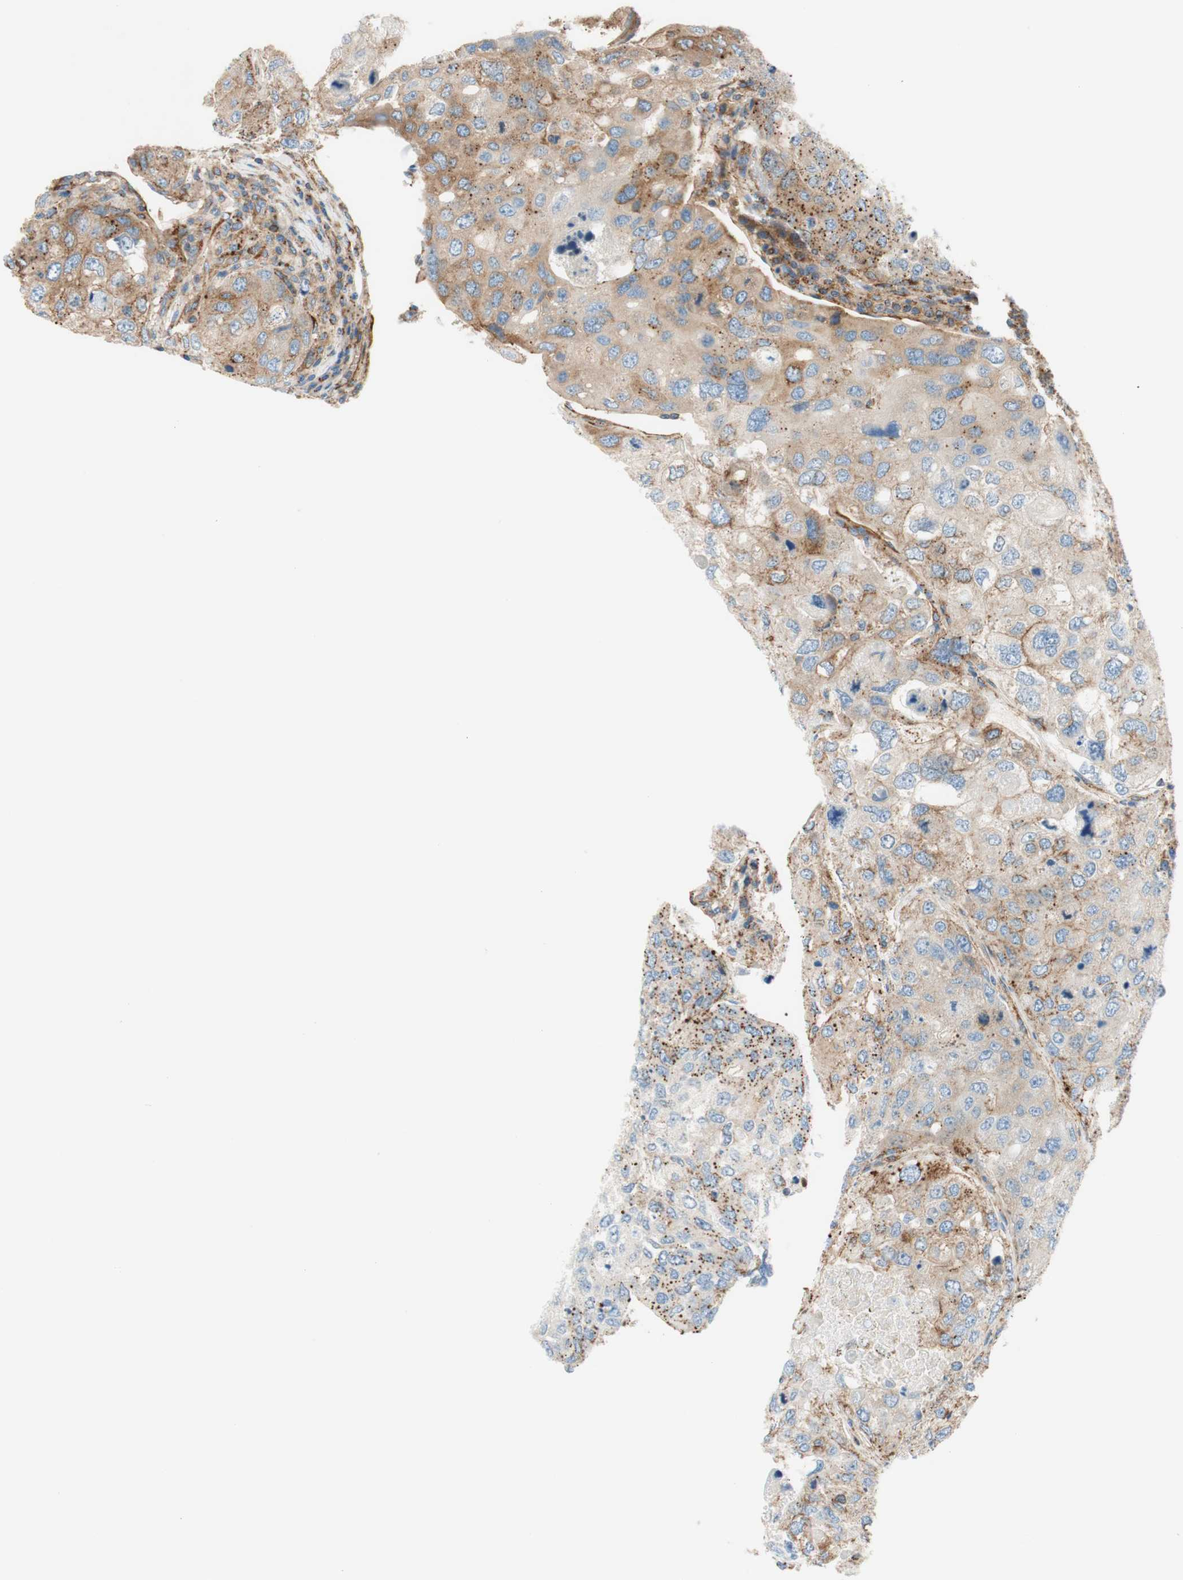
{"staining": {"intensity": "strong", "quantity": "25%-75%", "location": "cytoplasmic/membranous"}, "tissue": "urothelial cancer", "cell_type": "Tumor cells", "image_type": "cancer", "snomed": [{"axis": "morphology", "description": "Urothelial carcinoma, High grade"}, {"axis": "topography", "description": "Lymph node"}, {"axis": "topography", "description": "Urinary bladder"}], "caption": "A histopathology image showing strong cytoplasmic/membranous staining in about 25%-75% of tumor cells in urothelial carcinoma (high-grade), as visualized by brown immunohistochemical staining.", "gene": "VPS26A", "patient": {"sex": "male", "age": 51}}